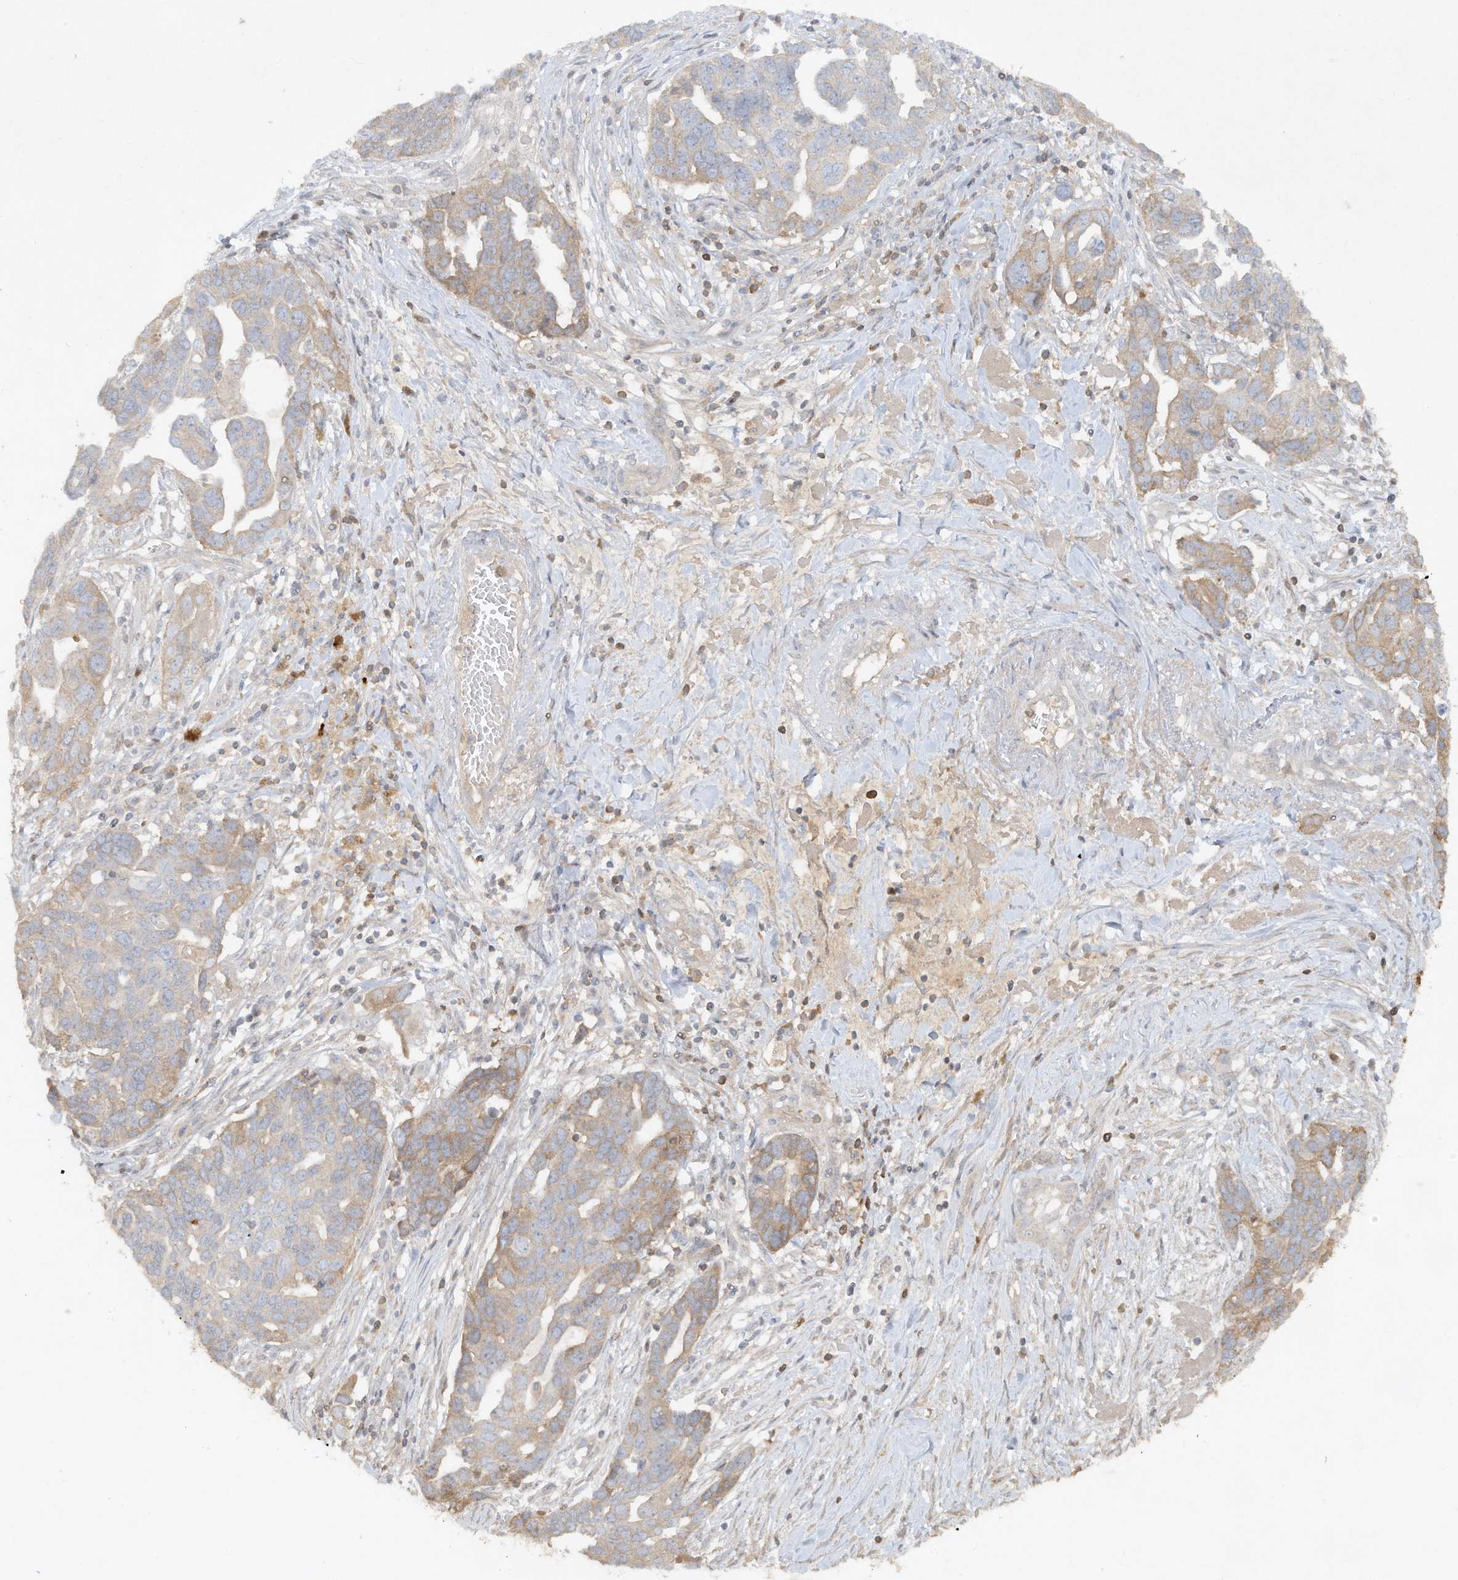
{"staining": {"intensity": "weak", "quantity": "25%-75%", "location": "cytoplasmic/membranous"}, "tissue": "ovarian cancer", "cell_type": "Tumor cells", "image_type": "cancer", "snomed": [{"axis": "morphology", "description": "Cystadenocarcinoma, serous, NOS"}, {"axis": "topography", "description": "Ovary"}], "caption": "The immunohistochemical stain highlights weak cytoplasmic/membranous positivity in tumor cells of ovarian serous cystadenocarcinoma tissue.", "gene": "FETUB", "patient": {"sex": "female", "age": 54}}